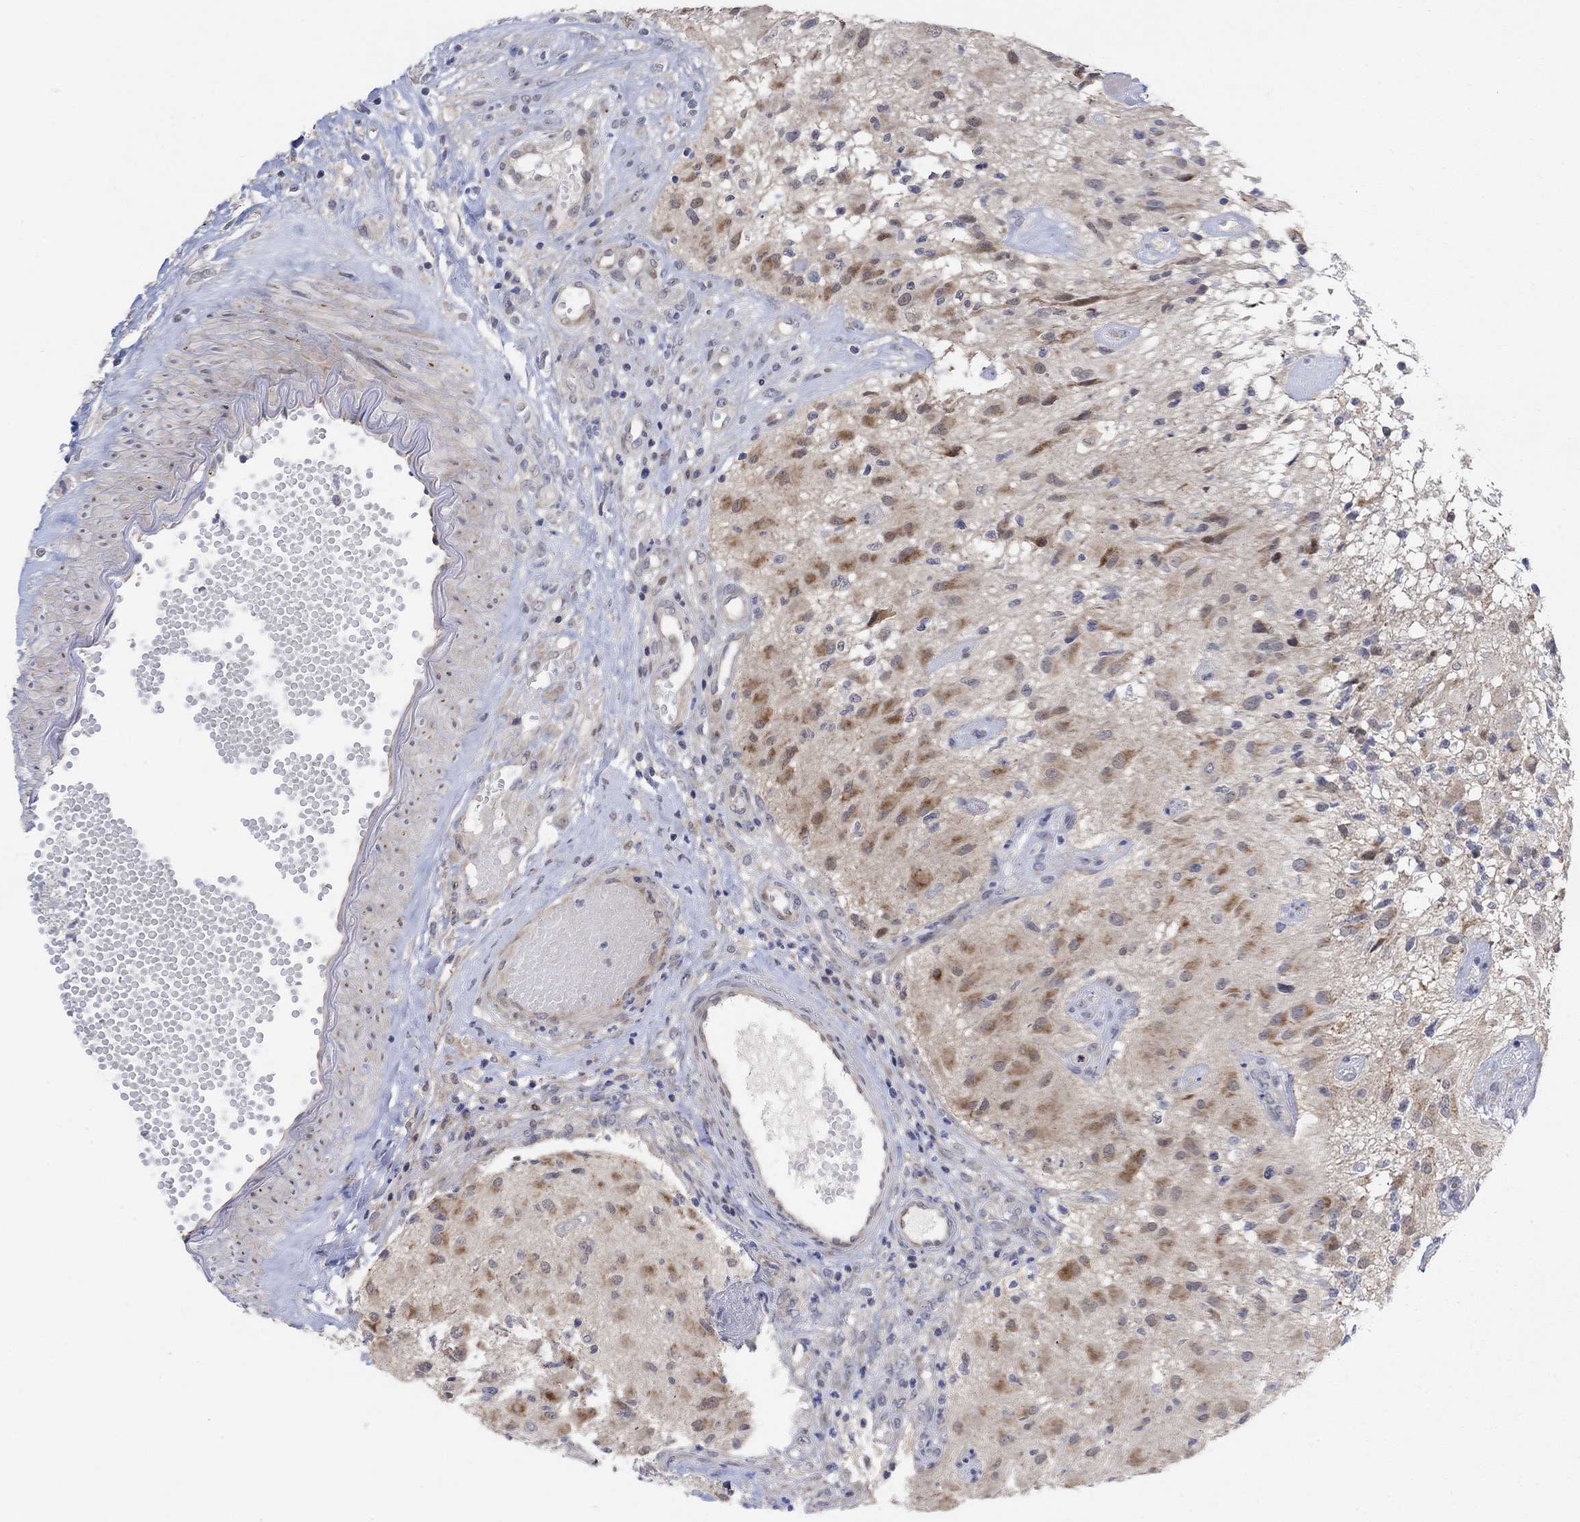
{"staining": {"intensity": "moderate", "quantity": "<25%", "location": "cytoplasmic/membranous"}, "tissue": "glioma", "cell_type": "Tumor cells", "image_type": "cancer", "snomed": [{"axis": "morphology", "description": "Glioma, malignant, High grade"}, {"axis": "topography", "description": "Brain"}], "caption": "Moderate cytoplasmic/membranous staining is identified in about <25% of tumor cells in glioma.", "gene": "CNTF", "patient": {"sex": "female", "age": 63}}